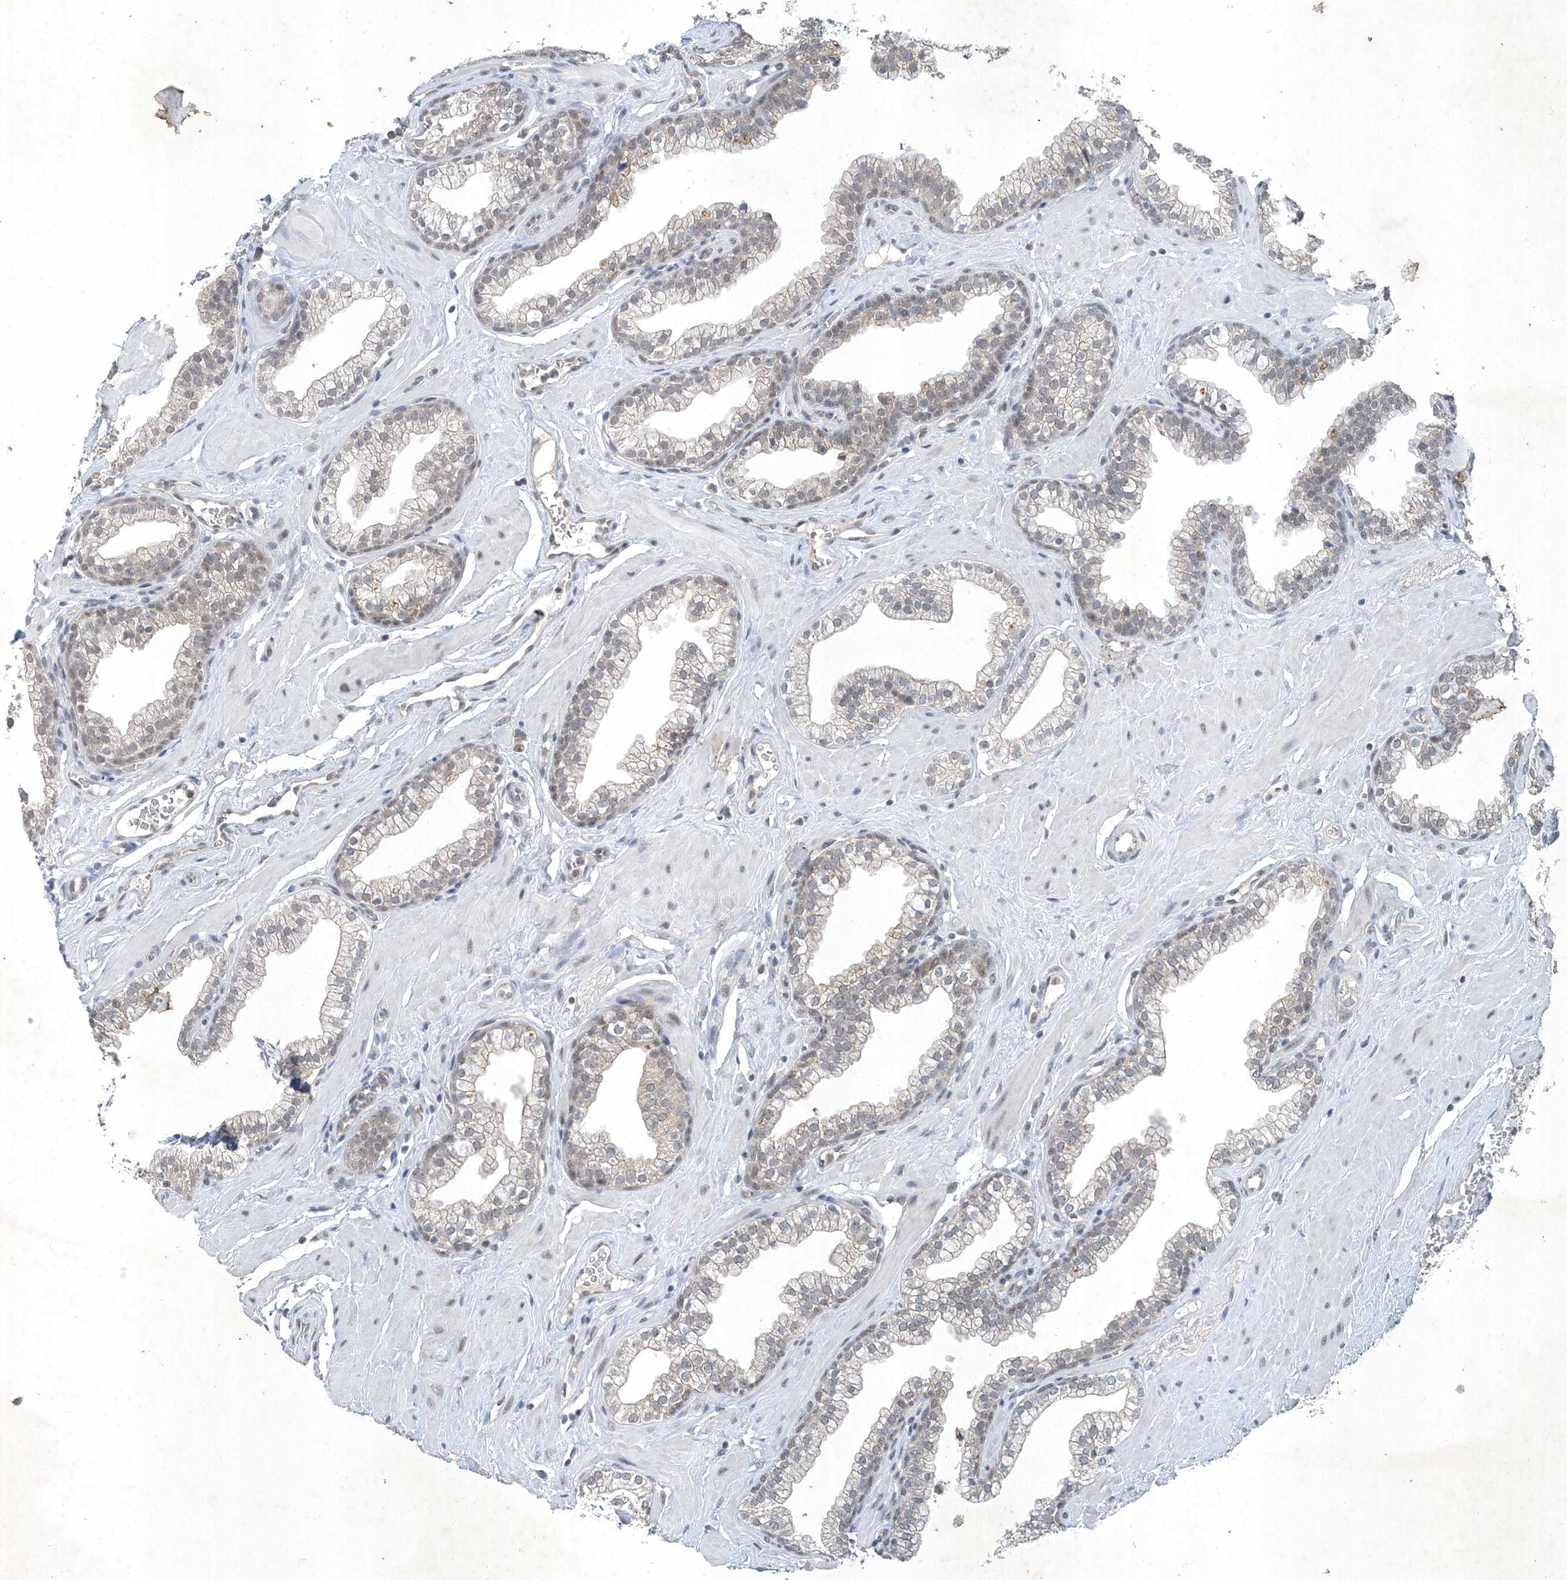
{"staining": {"intensity": "weak", "quantity": "<25%", "location": "nuclear"}, "tissue": "prostate", "cell_type": "Glandular cells", "image_type": "normal", "snomed": [{"axis": "morphology", "description": "Normal tissue, NOS"}, {"axis": "morphology", "description": "Urothelial carcinoma, Low grade"}, {"axis": "topography", "description": "Urinary bladder"}, {"axis": "topography", "description": "Prostate"}], "caption": "This is a histopathology image of immunohistochemistry (IHC) staining of normal prostate, which shows no staining in glandular cells.", "gene": "TAF8", "patient": {"sex": "male", "age": 60}}